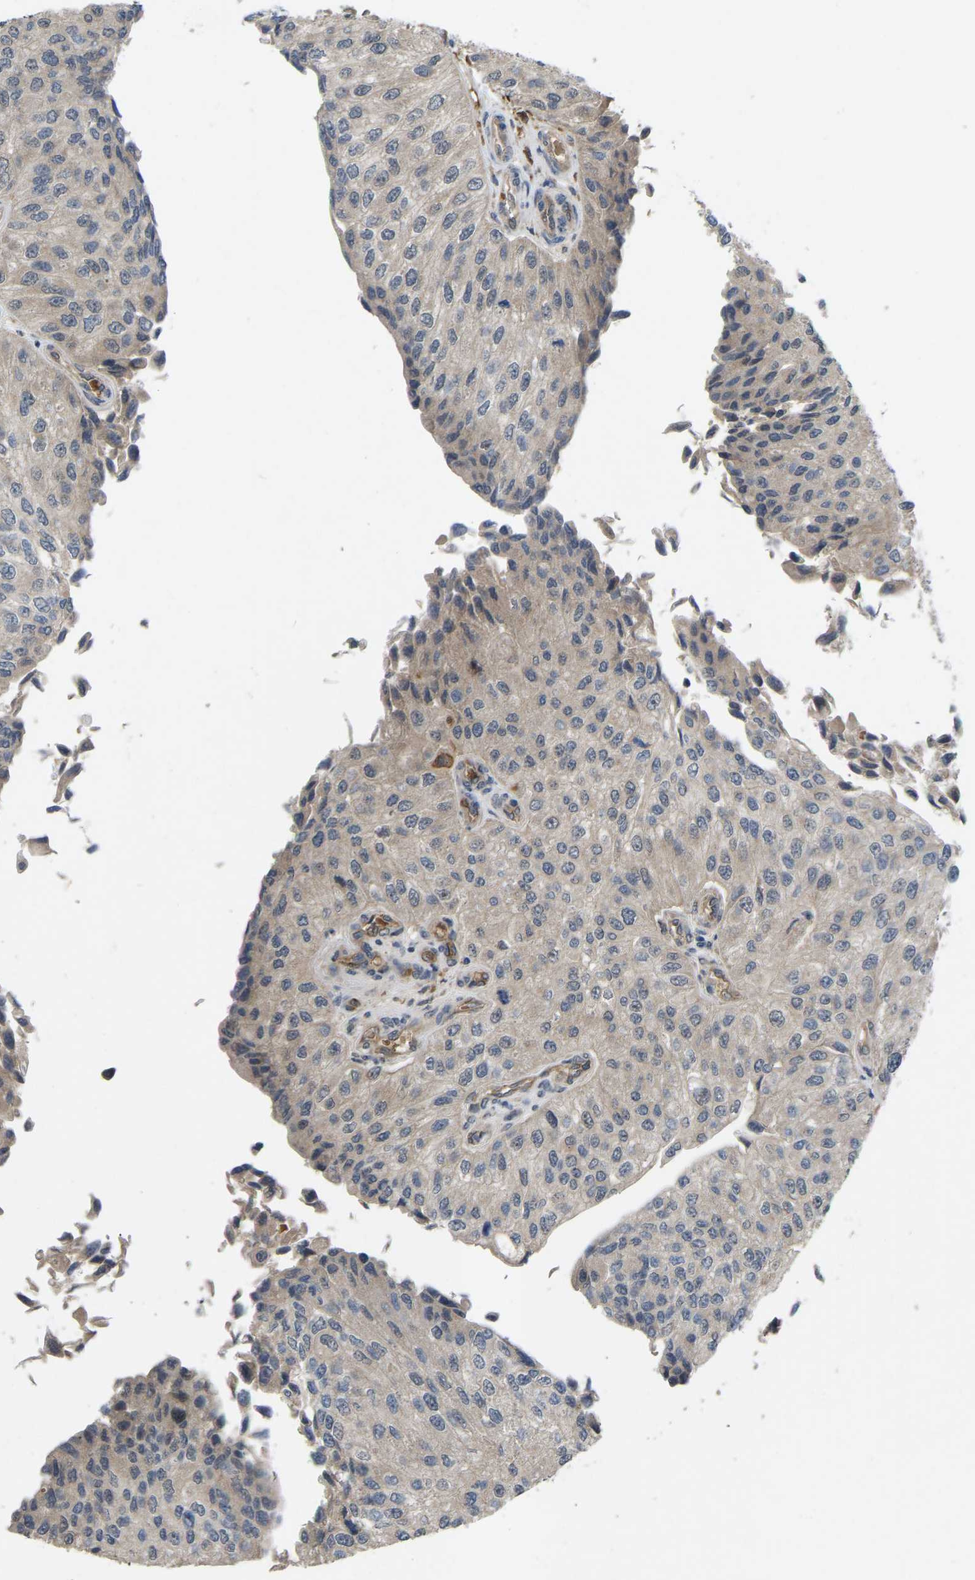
{"staining": {"intensity": "negative", "quantity": "none", "location": "none"}, "tissue": "urothelial cancer", "cell_type": "Tumor cells", "image_type": "cancer", "snomed": [{"axis": "morphology", "description": "Urothelial carcinoma, High grade"}, {"axis": "topography", "description": "Kidney"}, {"axis": "topography", "description": "Urinary bladder"}], "caption": "Image shows no significant protein staining in tumor cells of urothelial cancer.", "gene": "LIMK2", "patient": {"sex": "male", "age": 77}}